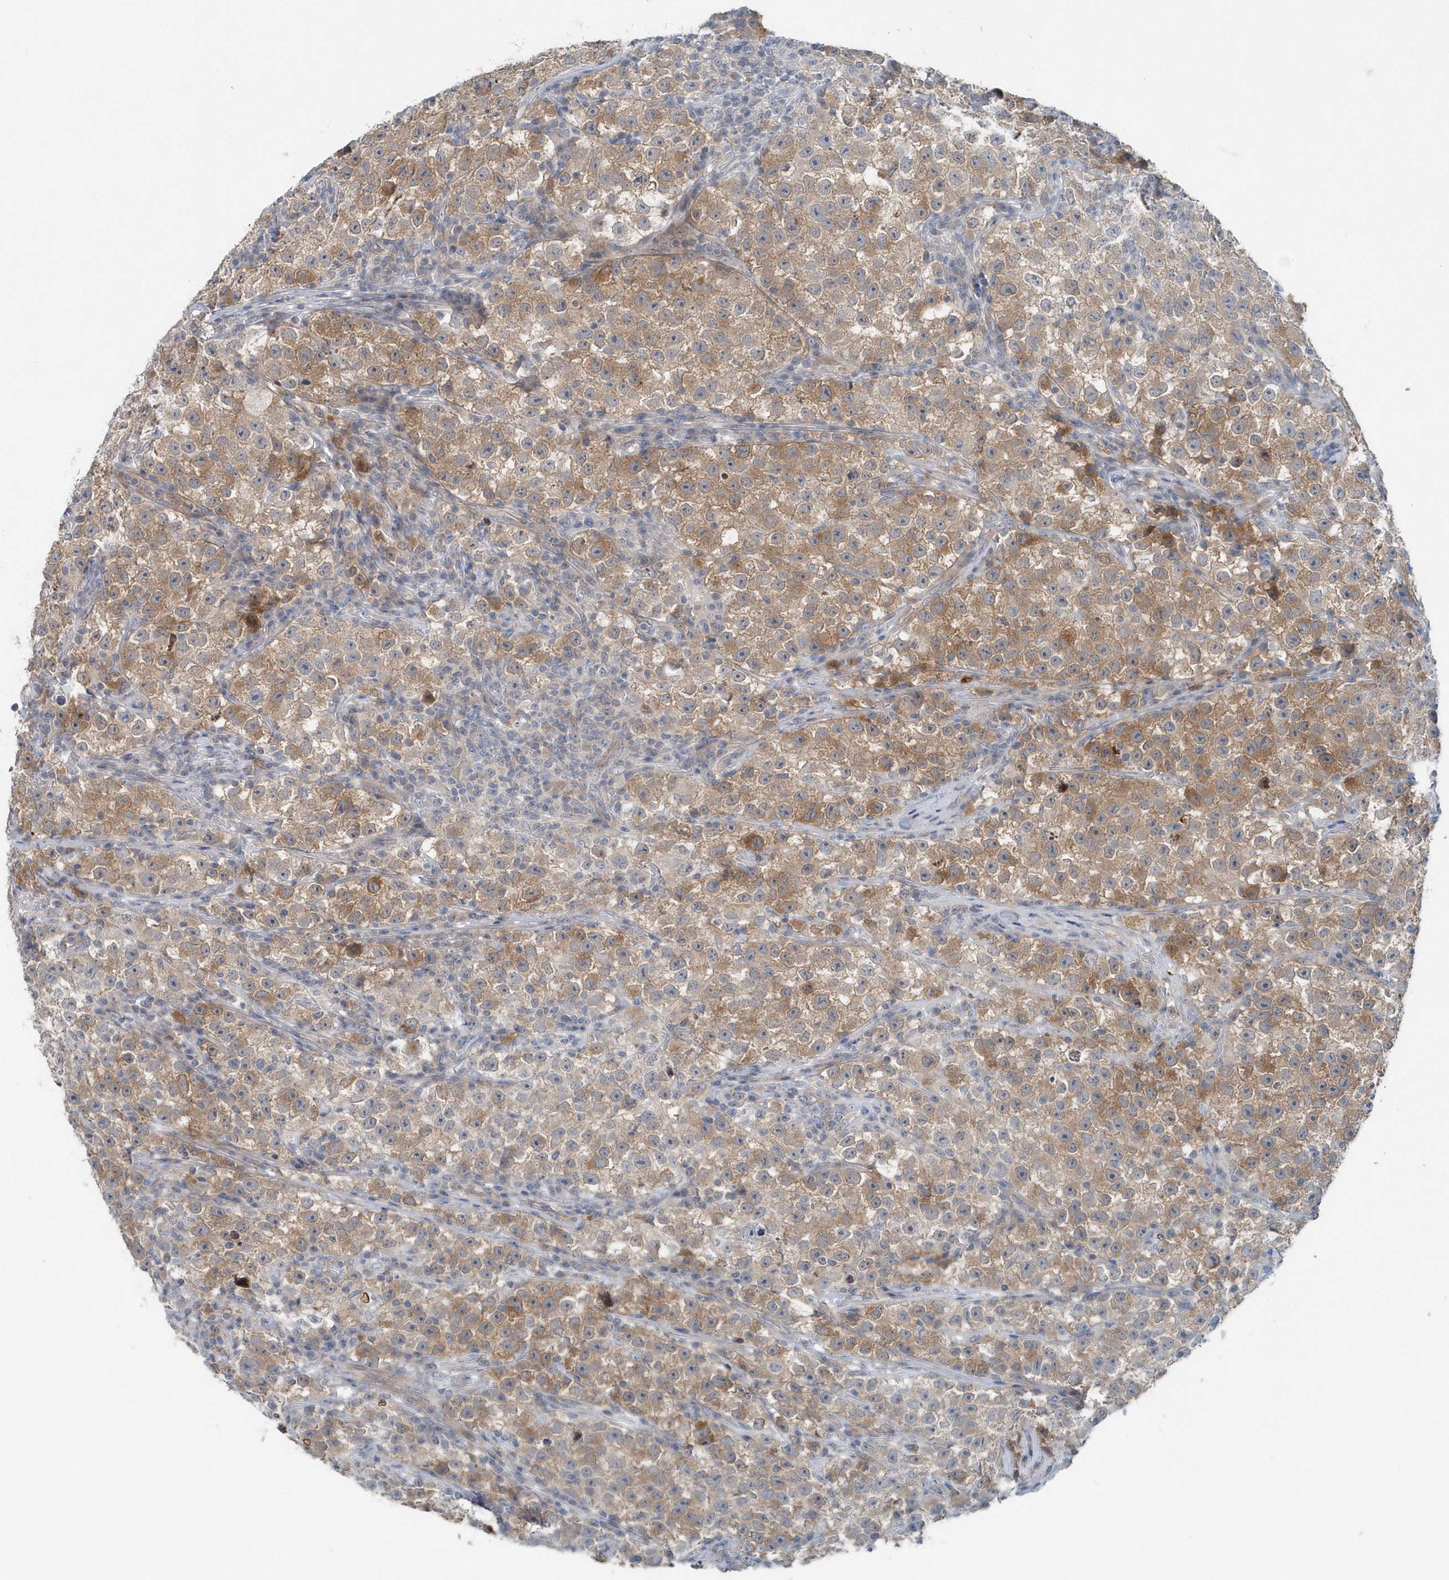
{"staining": {"intensity": "moderate", "quantity": ">75%", "location": "cytoplasmic/membranous"}, "tissue": "testis cancer", "cell_type": "Tumor cells", "image_type": "cancer", "snomed": [{"axis": "morphology", "description": "Seminoma, NOS"}, {"axis": "topography", "description": "Testis"}], "caption": "Protein staining reveals moderate cytoplasmic/membranous positivity in approximately >75% of tumor cells in testis seminoma.", "gene": "MCC", "patient": {"sex": "male", "age": 22}}